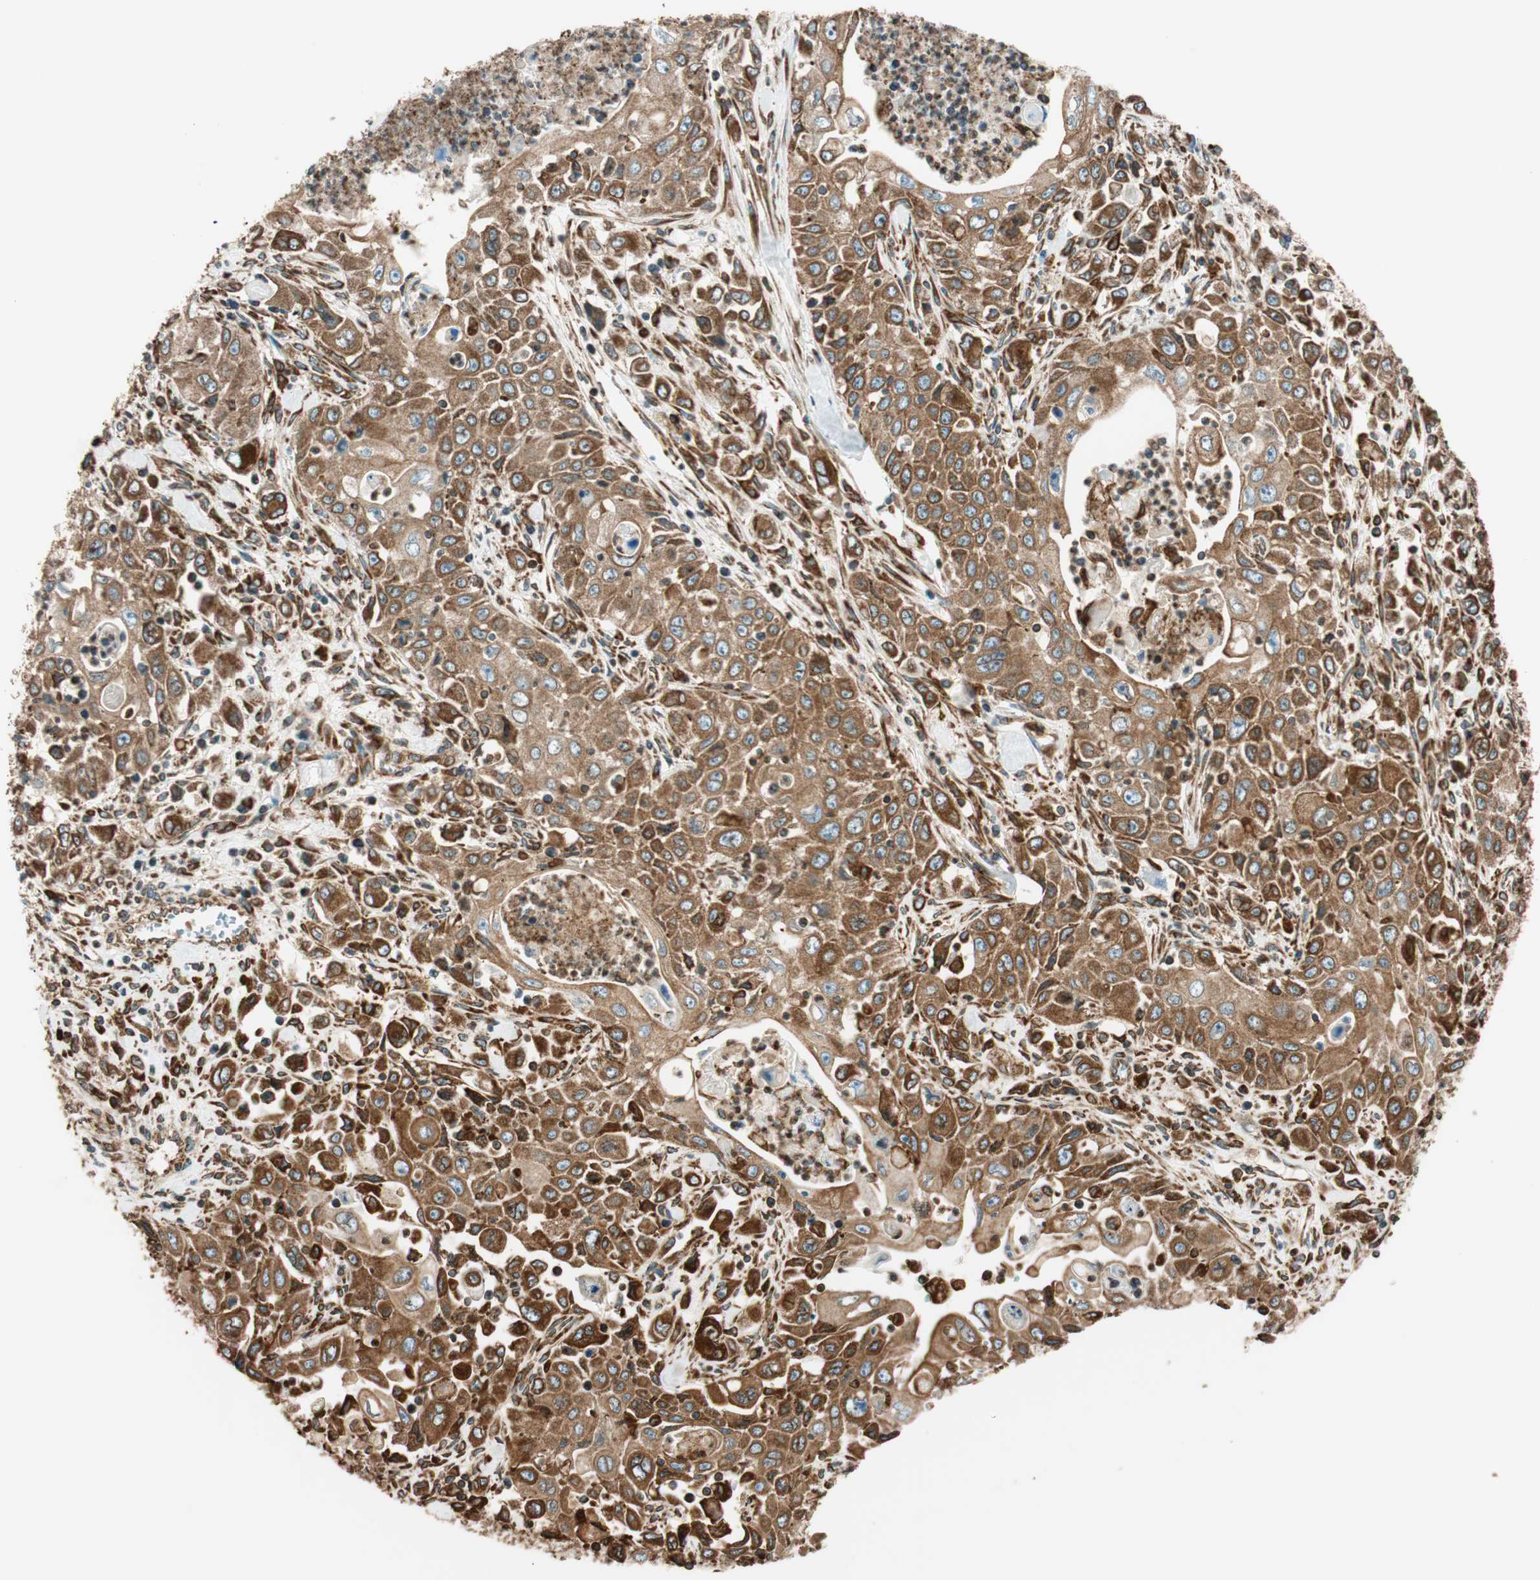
{"staining": {"intensity": "strong", "quantity": ">75%", "location": "cytoplasmic/membranous"}, "tissue": "pancreatic cancer", "cell_type": "Tumor cells", "image_type": "cancer", "snomed": [{"axis": "morphology", "description": "Adenocarcinoma, NOS"}, {"axis": "topography", "description": "Pancreas"}], "caption": "Immunohistochemical staining of adenocarcinoma (pancreatic) shows high levels of strong cytoplasmic/membranous protein positivity in approximately >75% of tumor cells.", "gene": "PRKCSH", "patient": {"sex": "male", "age": 70}}